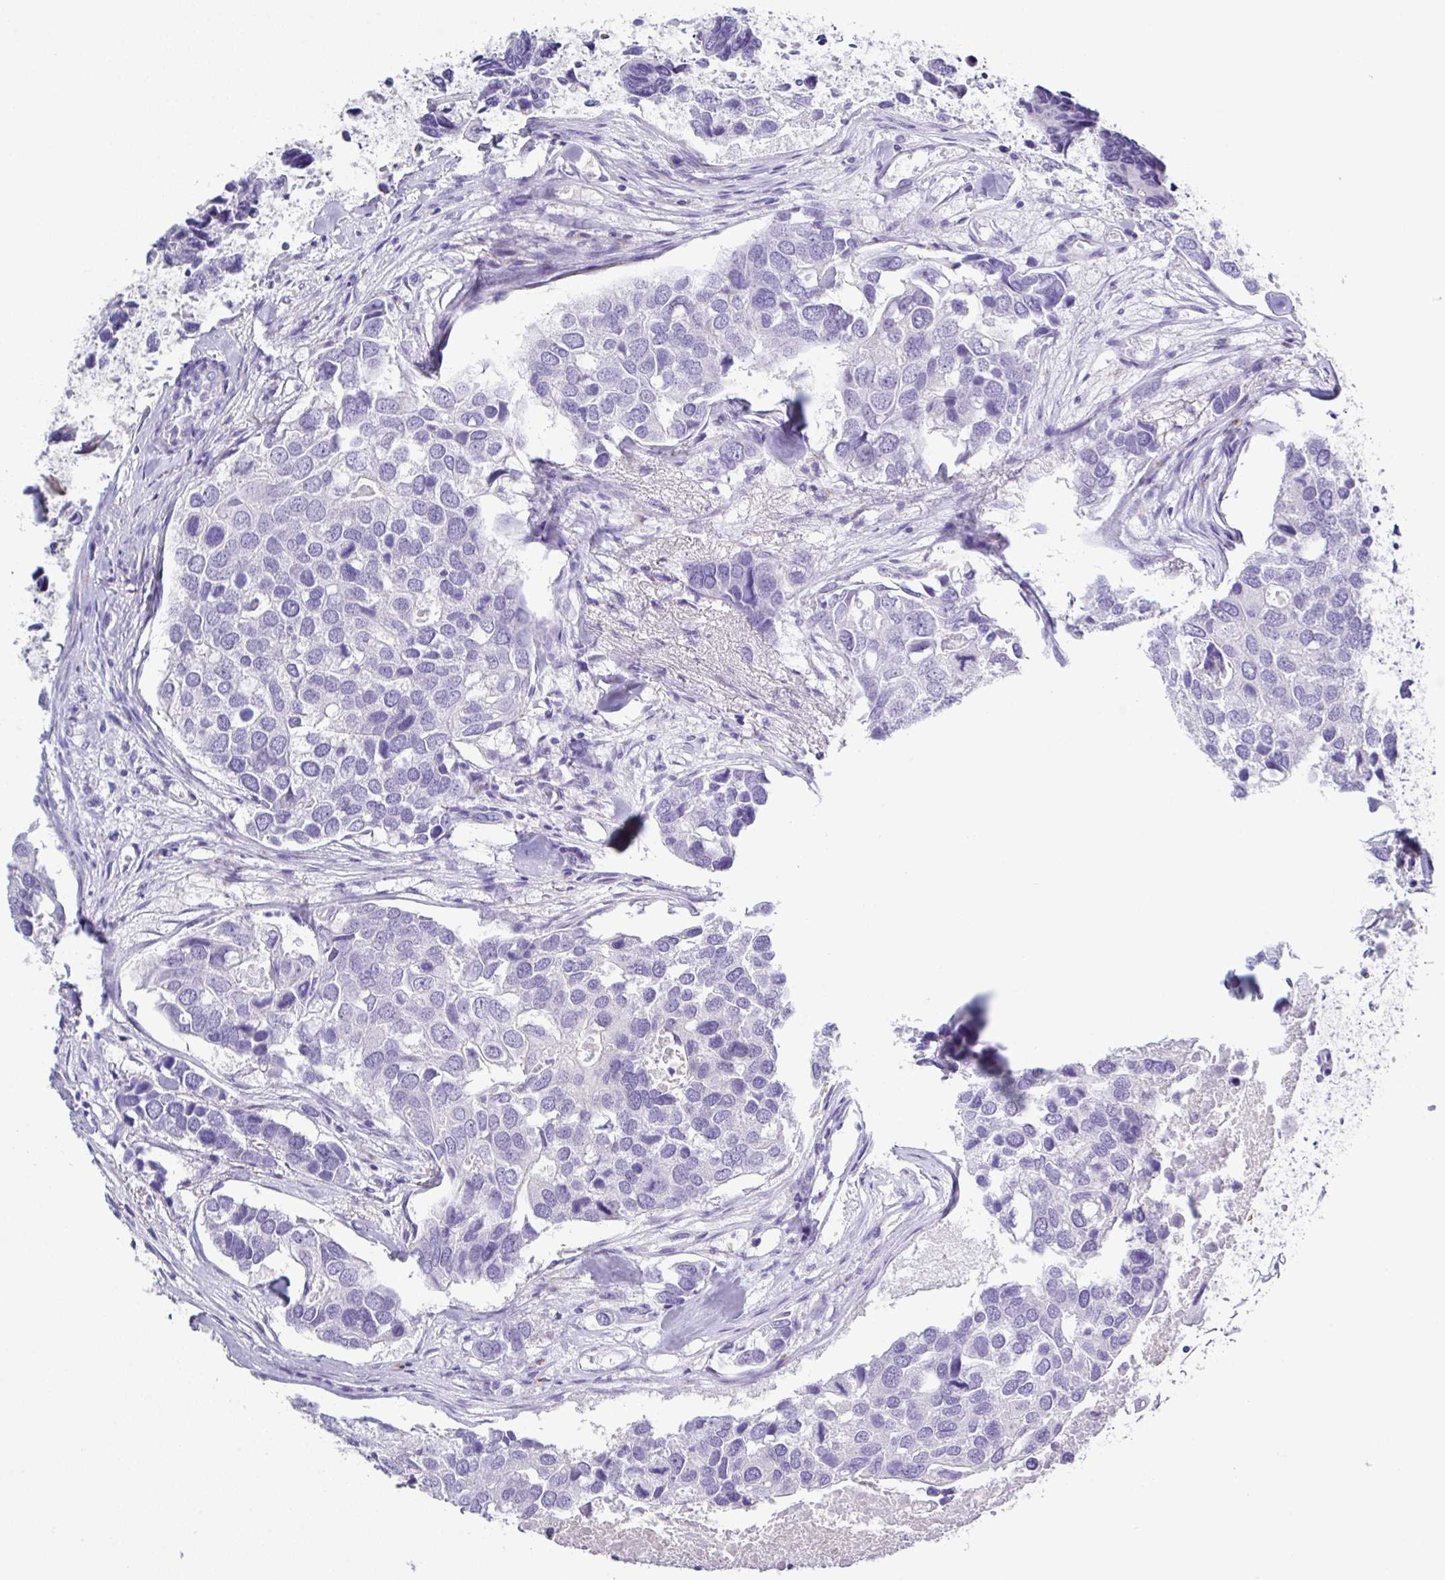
{"staining": {"intensity": "negative", "quantity": "none", "location": "none"}, "tissue": "breast cancer", "cell_type": "Tumor cells", "image_type": "cancer", "snomed": [{"axis": "morphology", "description": "Duct carcinoma"}, {"axis": "topography", "description": "Breast"}], "caption": "Tumor cells are negative for protein expression in human breast cancer.", "gene": "ZG16", "patient": {"sex": "female", "age": 83}}